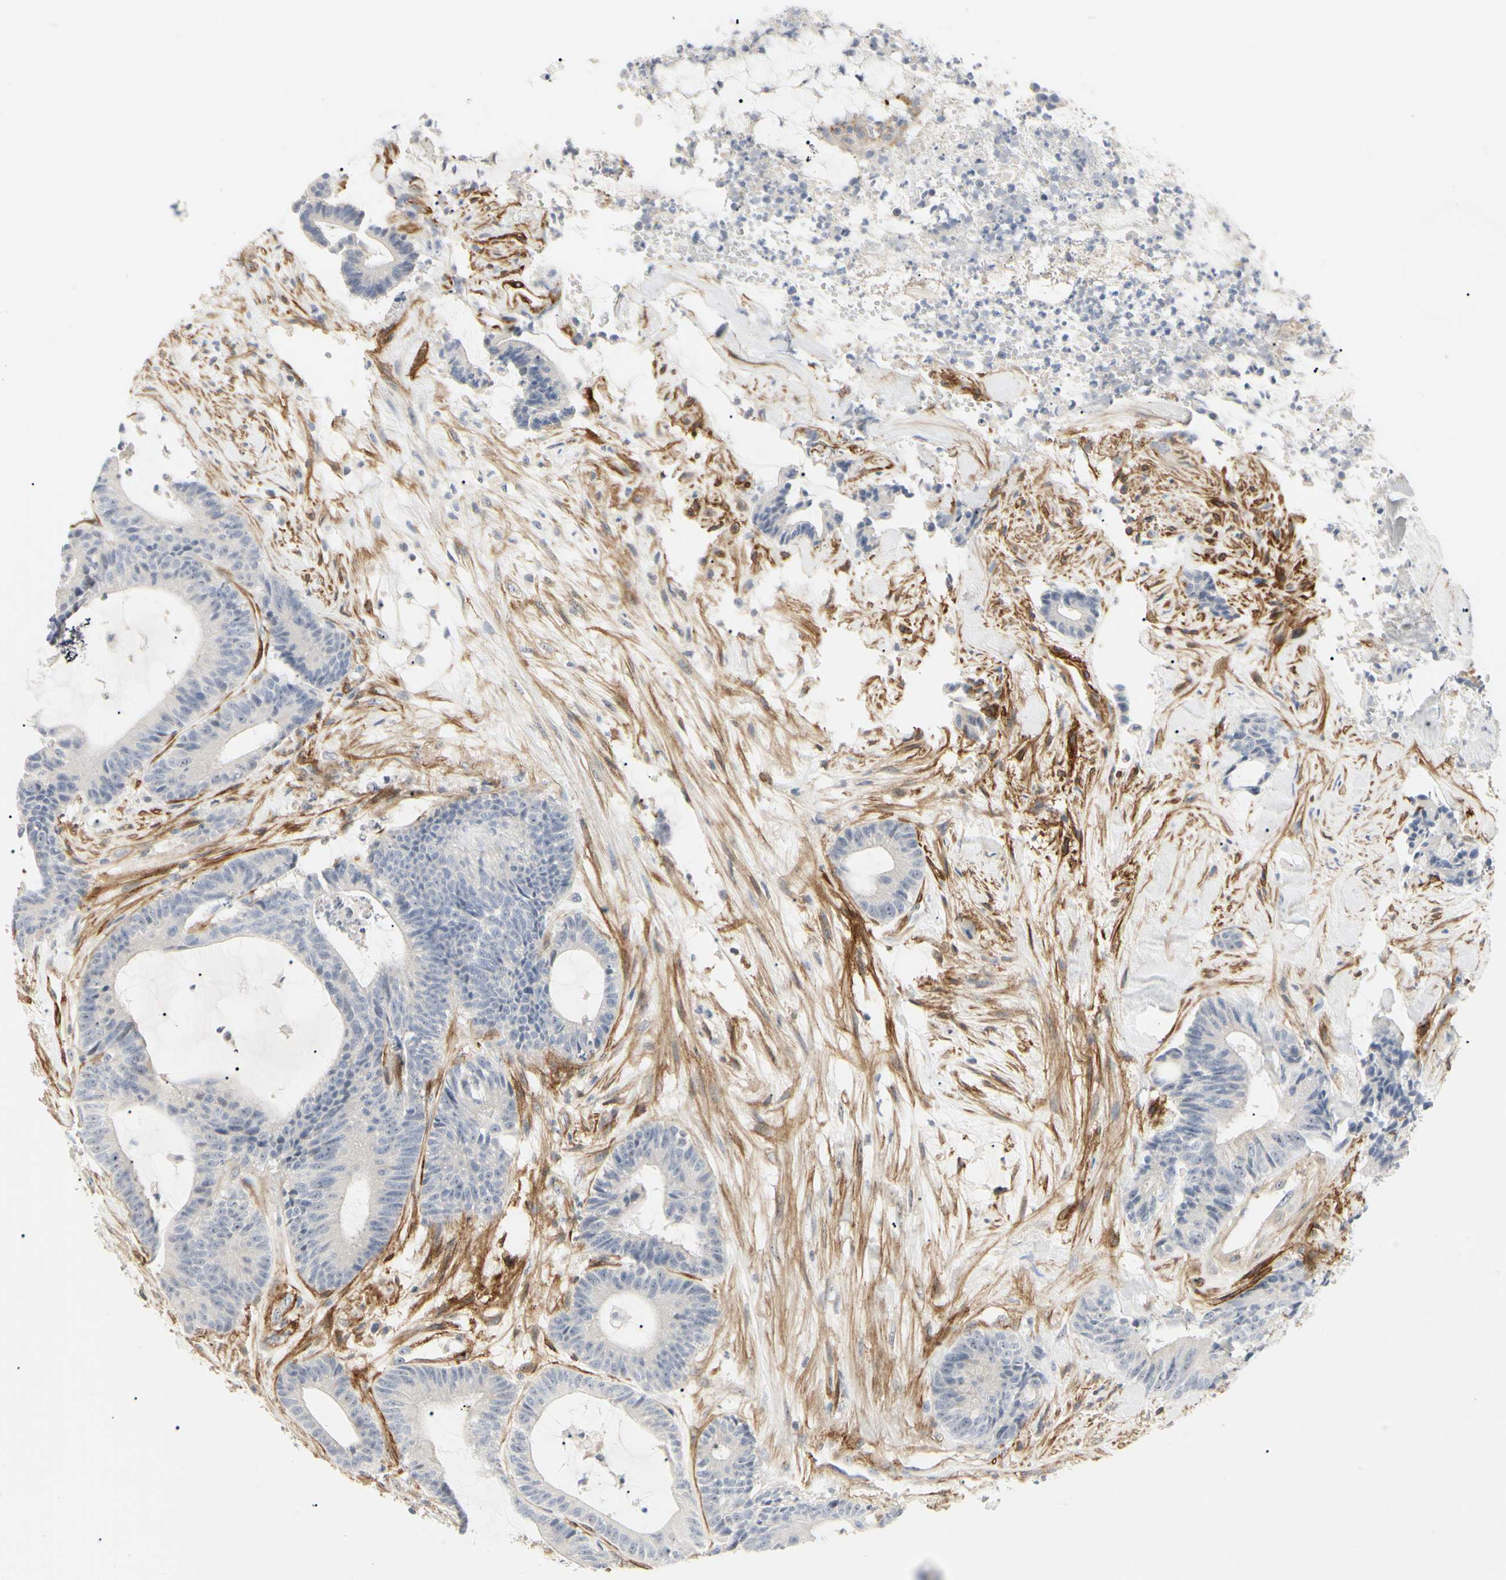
{"staining": {"intensity": "negative", "quantity": "none", "location": "none"}, "tissue": "colorectal cancer", "cell_type": "Tumor cells", "image_type": "cancer", "snomed": [{"axis": "morphology", "description": "Adenocarcinoma, NOS"}, {"axis": "topography", "description": "Colon"}], "caption": "Colorectal cancer stained for a protein using immunohistochemistry (IHC) displays no positivity tumor cells.", "gene": "GGT5", "patient": {"sex": "female", "age": 84}}